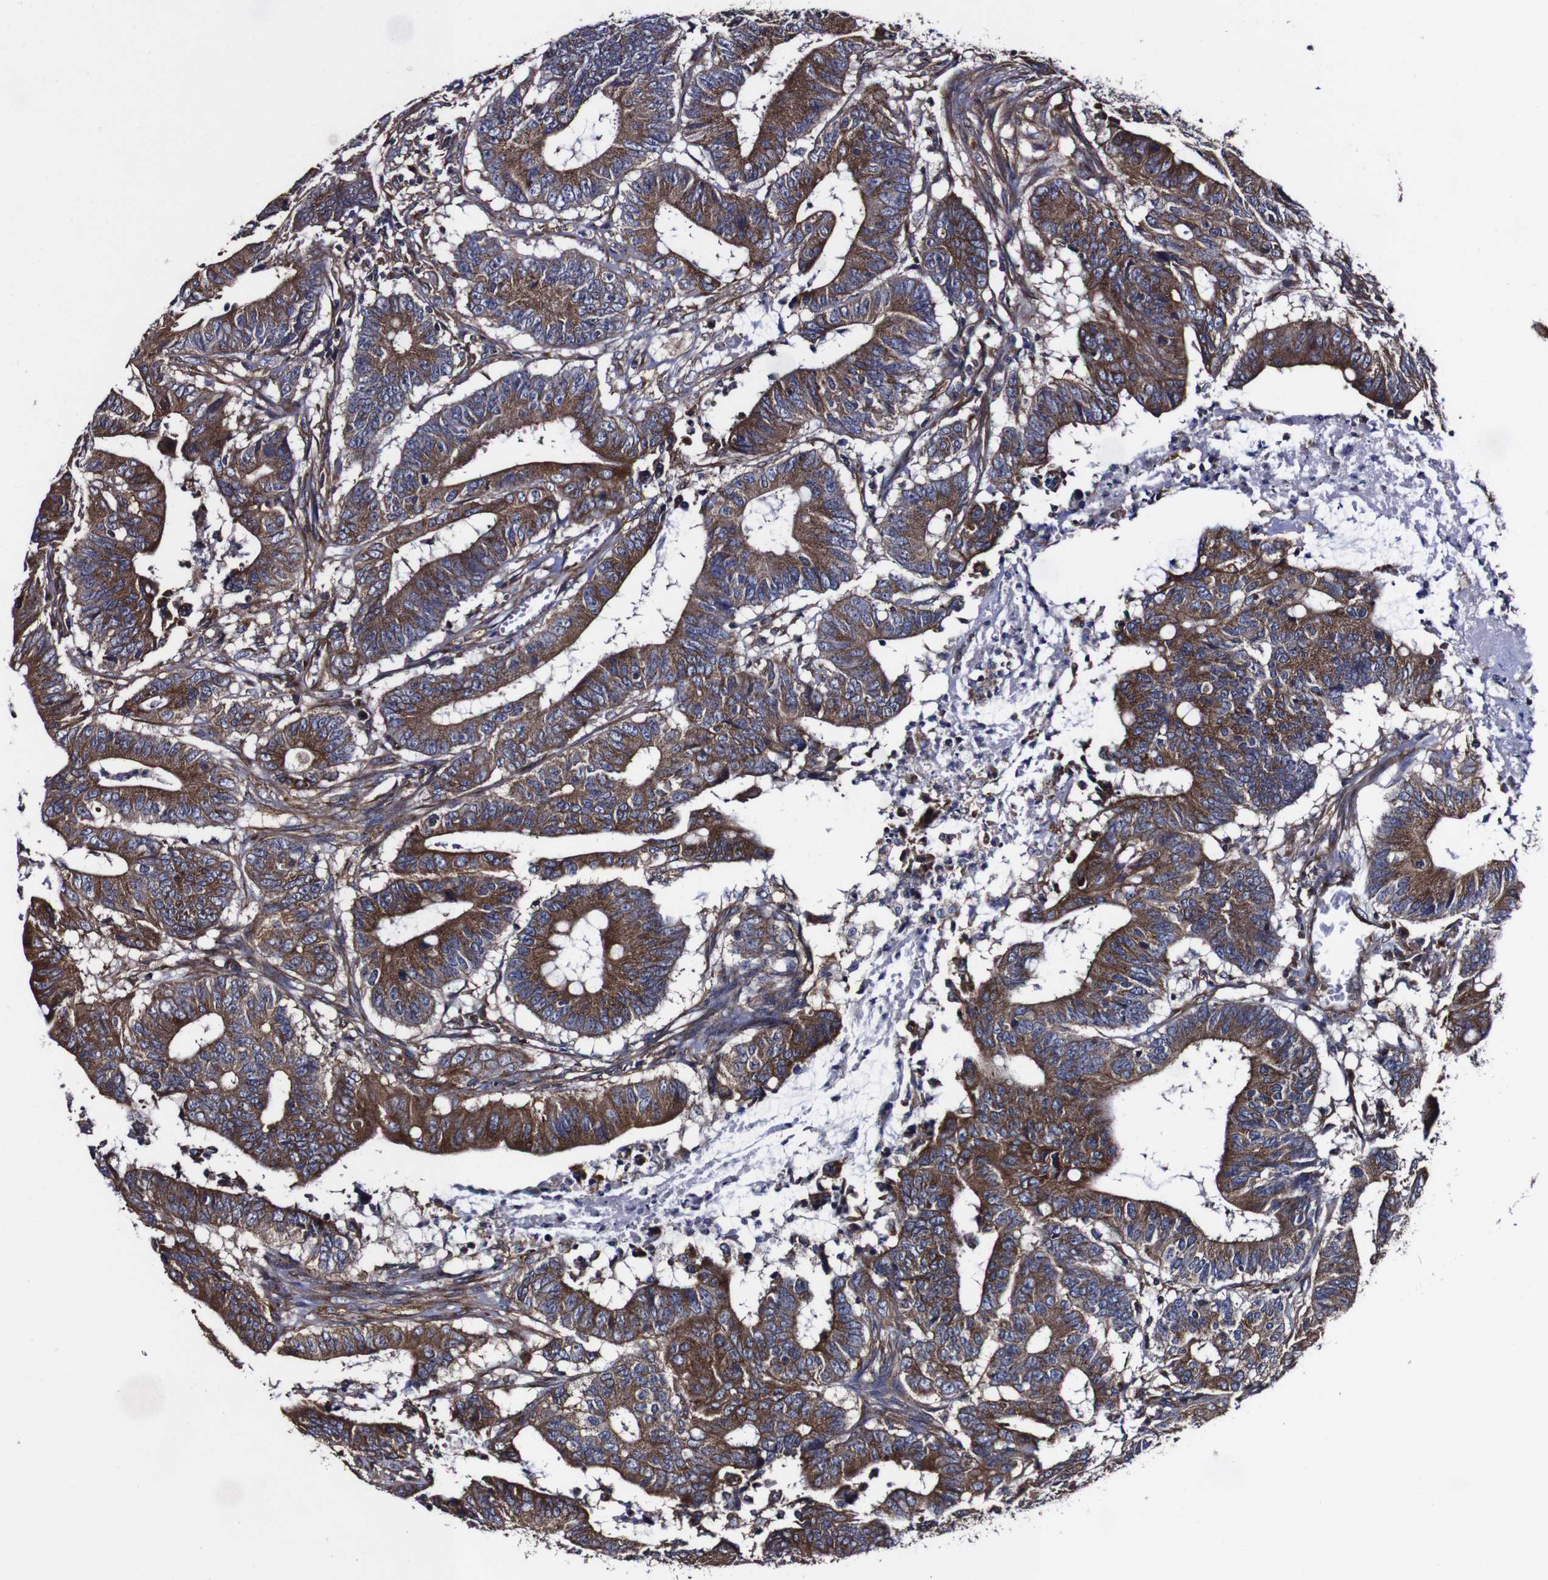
{"staining": {"intensity": "strong", "quantity": ">75%", "location": "cytoplasmic/membranous"}, "tissue": "colorectal cancer", "cell_type": "Tumor cells", "image_type": "cancer", "snomed": [{"axis": "morphology", "description": "Adenocarcinoma, NOS"}, {"axis": "topography", "description": "Colon"}], "caption": "A photomicrograph showing strong cytoplasmic/membranous staining in about >75% of tumor cells in colorectal cancer (adenocarcinoma), as visualized by brown immunohistochemical staining.", "gene": "CSF1R", "patient": {"sex": "male", "age": 45}}